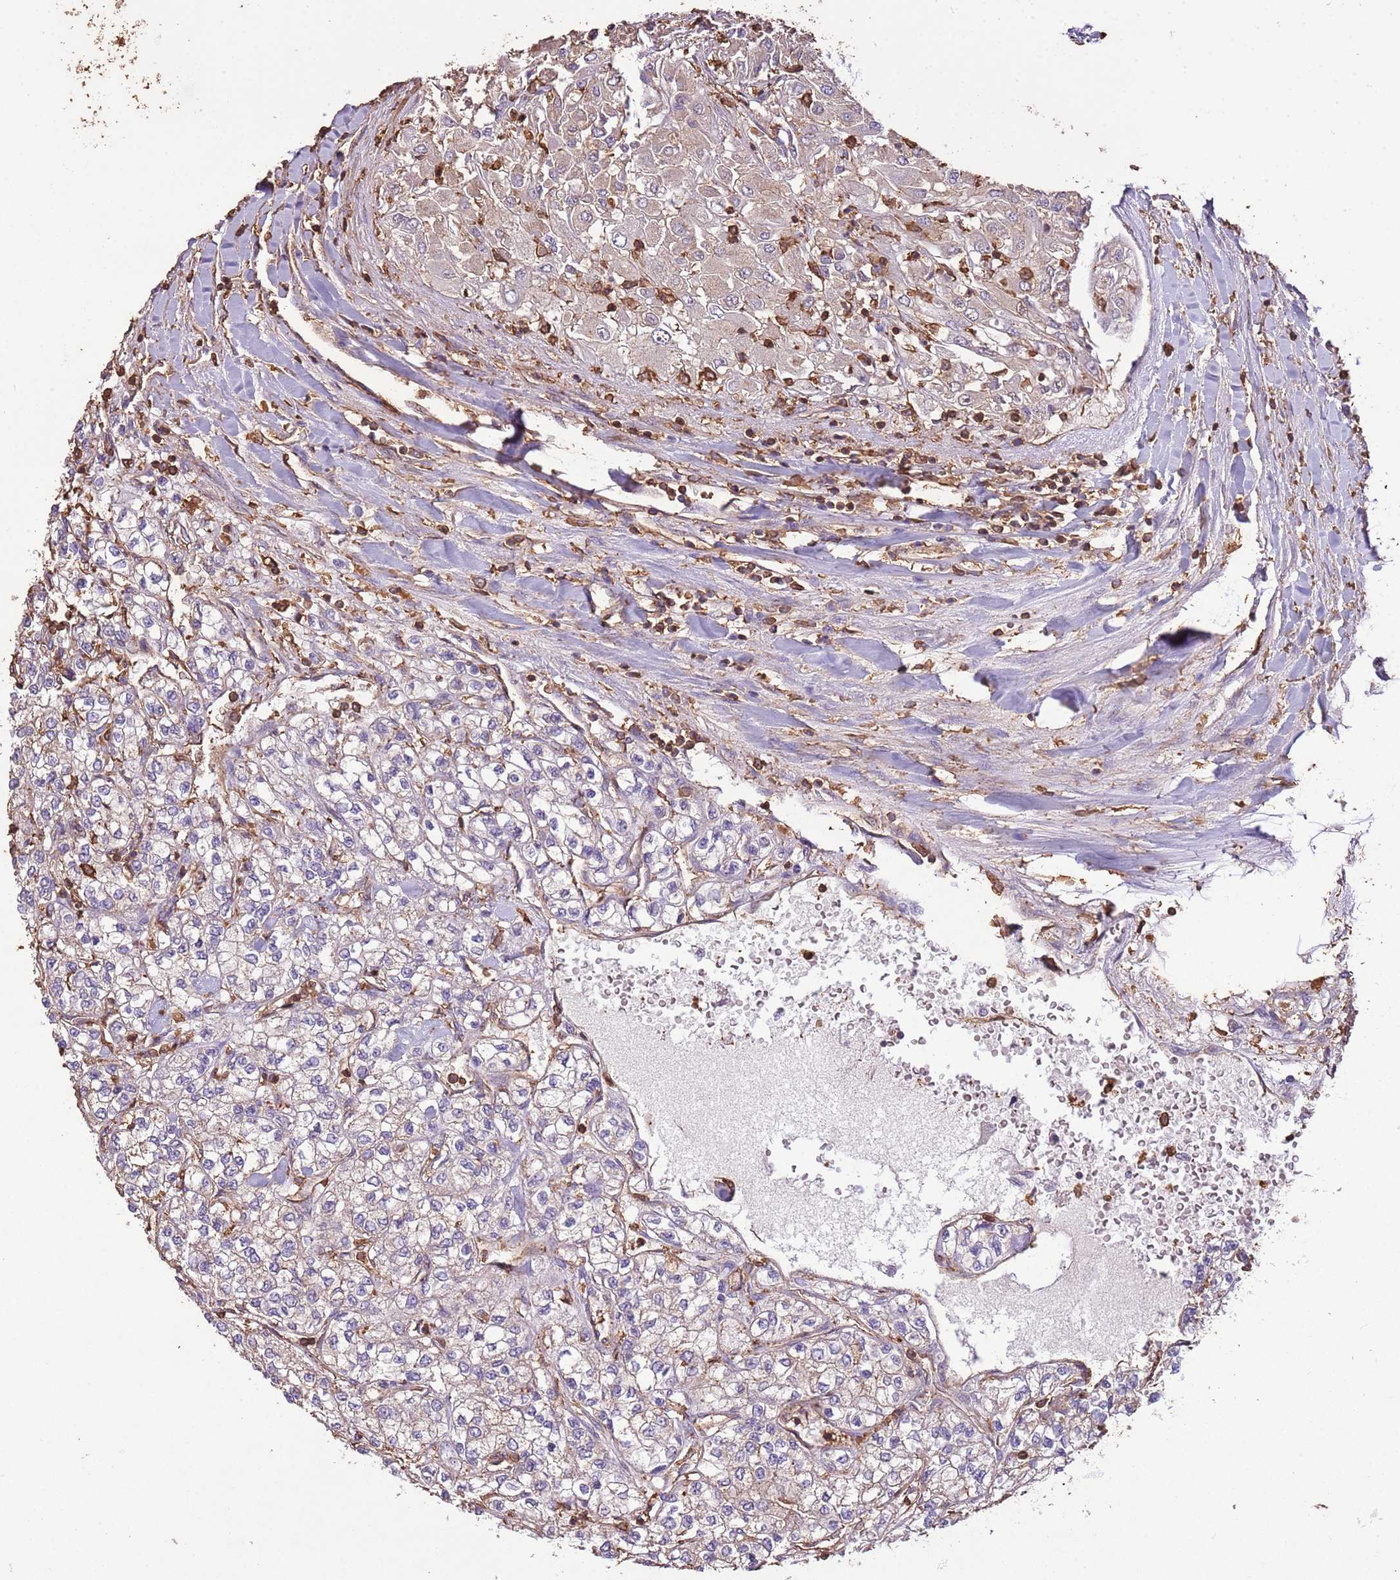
{"staining": {"intensity": "negative", "quantity": "none", "location": "none"}, "tissue": "renal cancer", "cell_type": "Tumor cells", "image_type": "cancer", "snomed": [{"axis": "morphology", "description": "Adenocarcinoma, NOS"}, {"axis": "topography", "description": "Kidney"}], "caption": "High magnification brightfield microscopy of renal adenocarcinoma stained with DAB (brown) and counterstained with hematoxylin (blue): tumor cells show no significant expression.", "gene": "ARL10", "patient": {"sex": "male", "age": 80}}